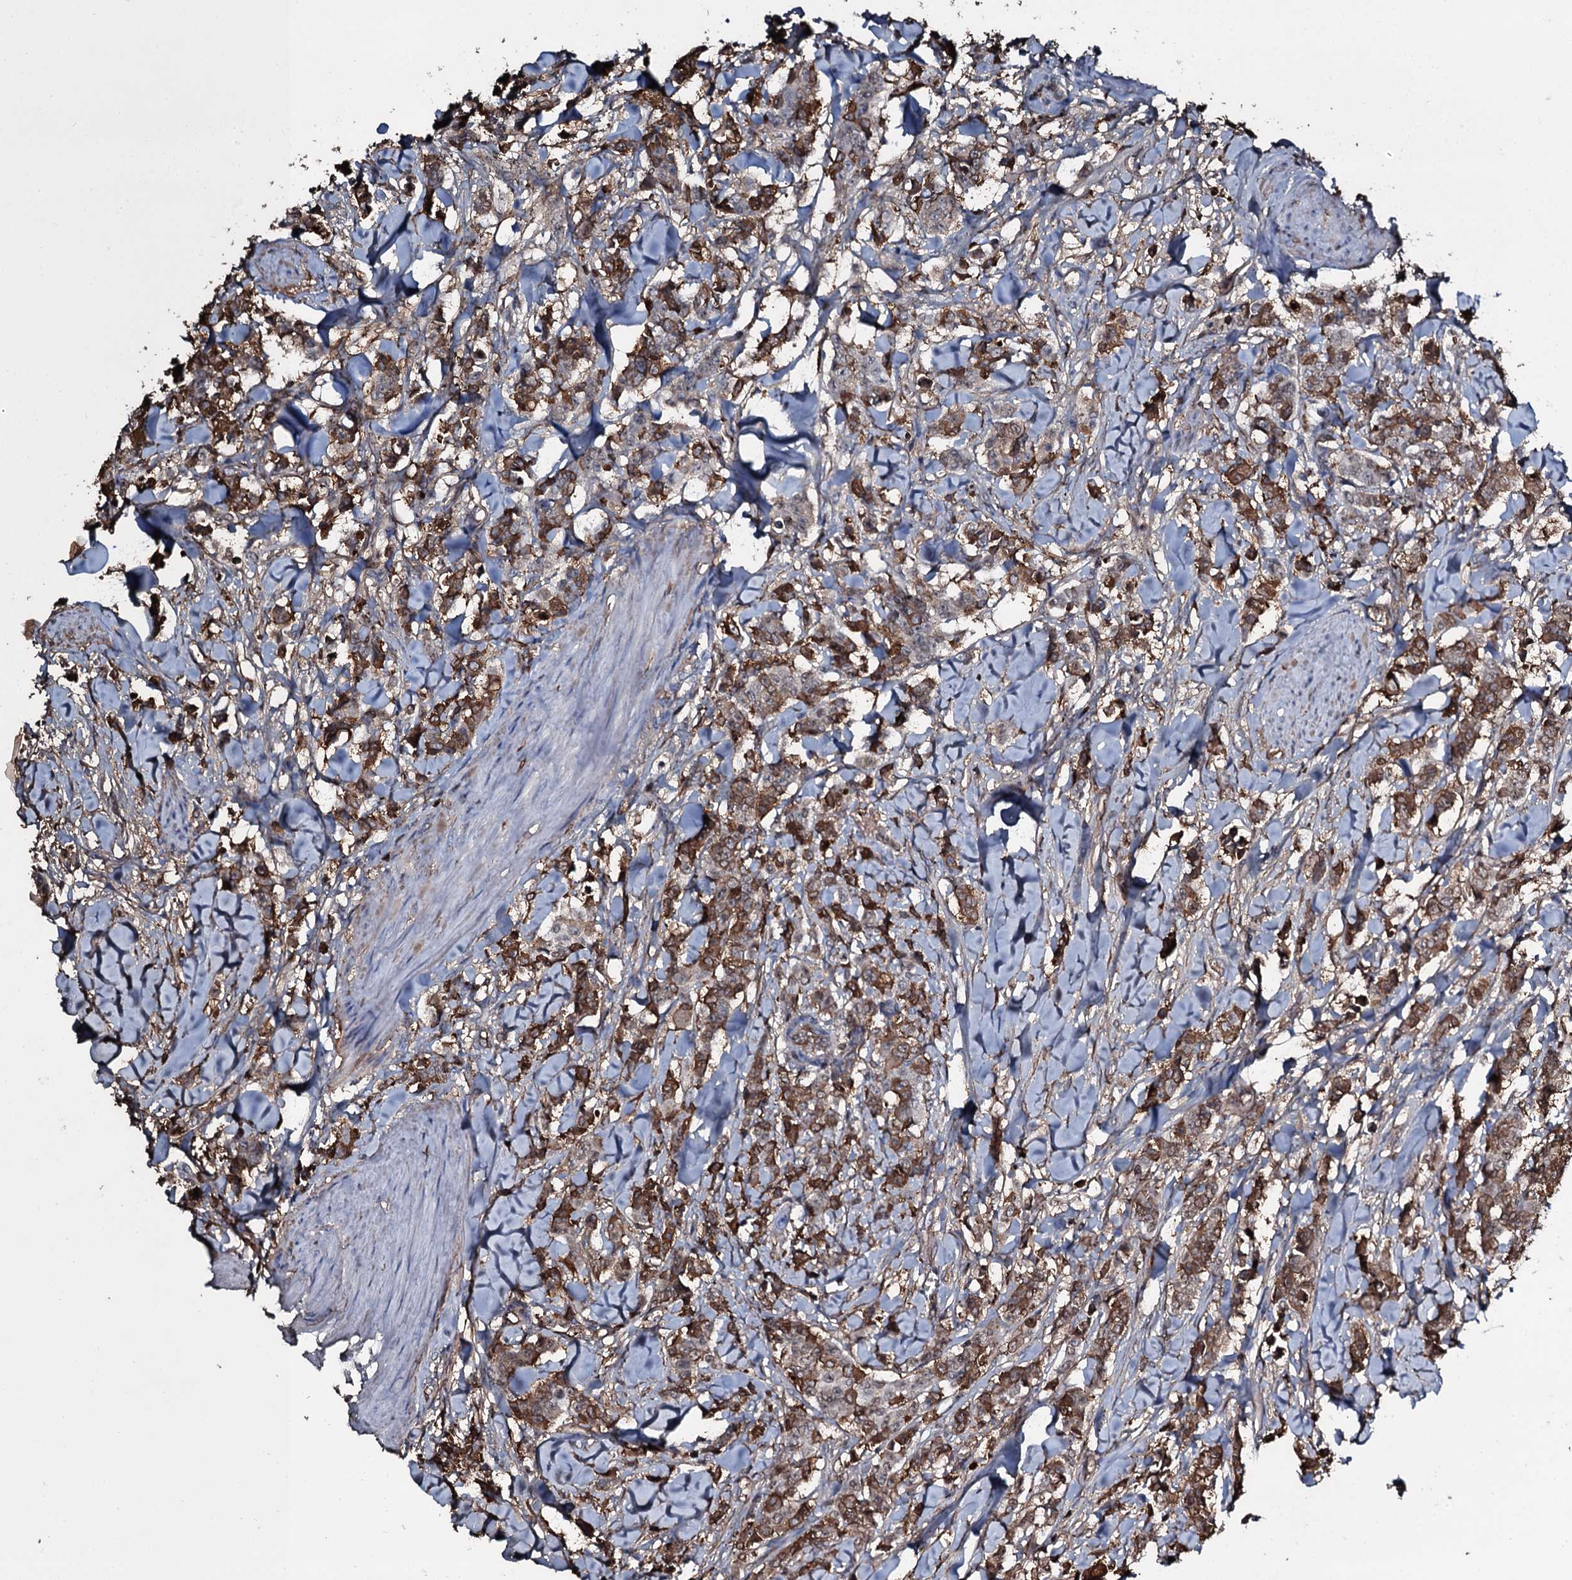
{"staining": {"intensity": "moderate", "quantity": ">75%", "location": "cytoplasmic/membranous"}, "tissue": "breast cancer", "cell_type": "Tumor cells", "image_type": "cancer", "snomed": [{"axis": "morphology", "description": "Duct carcinoma"}, {"axis": "topography", "description": "Breast"}], "caption": "Human breast invasive ductal carcinoma stained with a protein marker shows moderate staining in tumor cells.", "gene": "EDN1", "patient": {"sex": "female", "age": 40}}